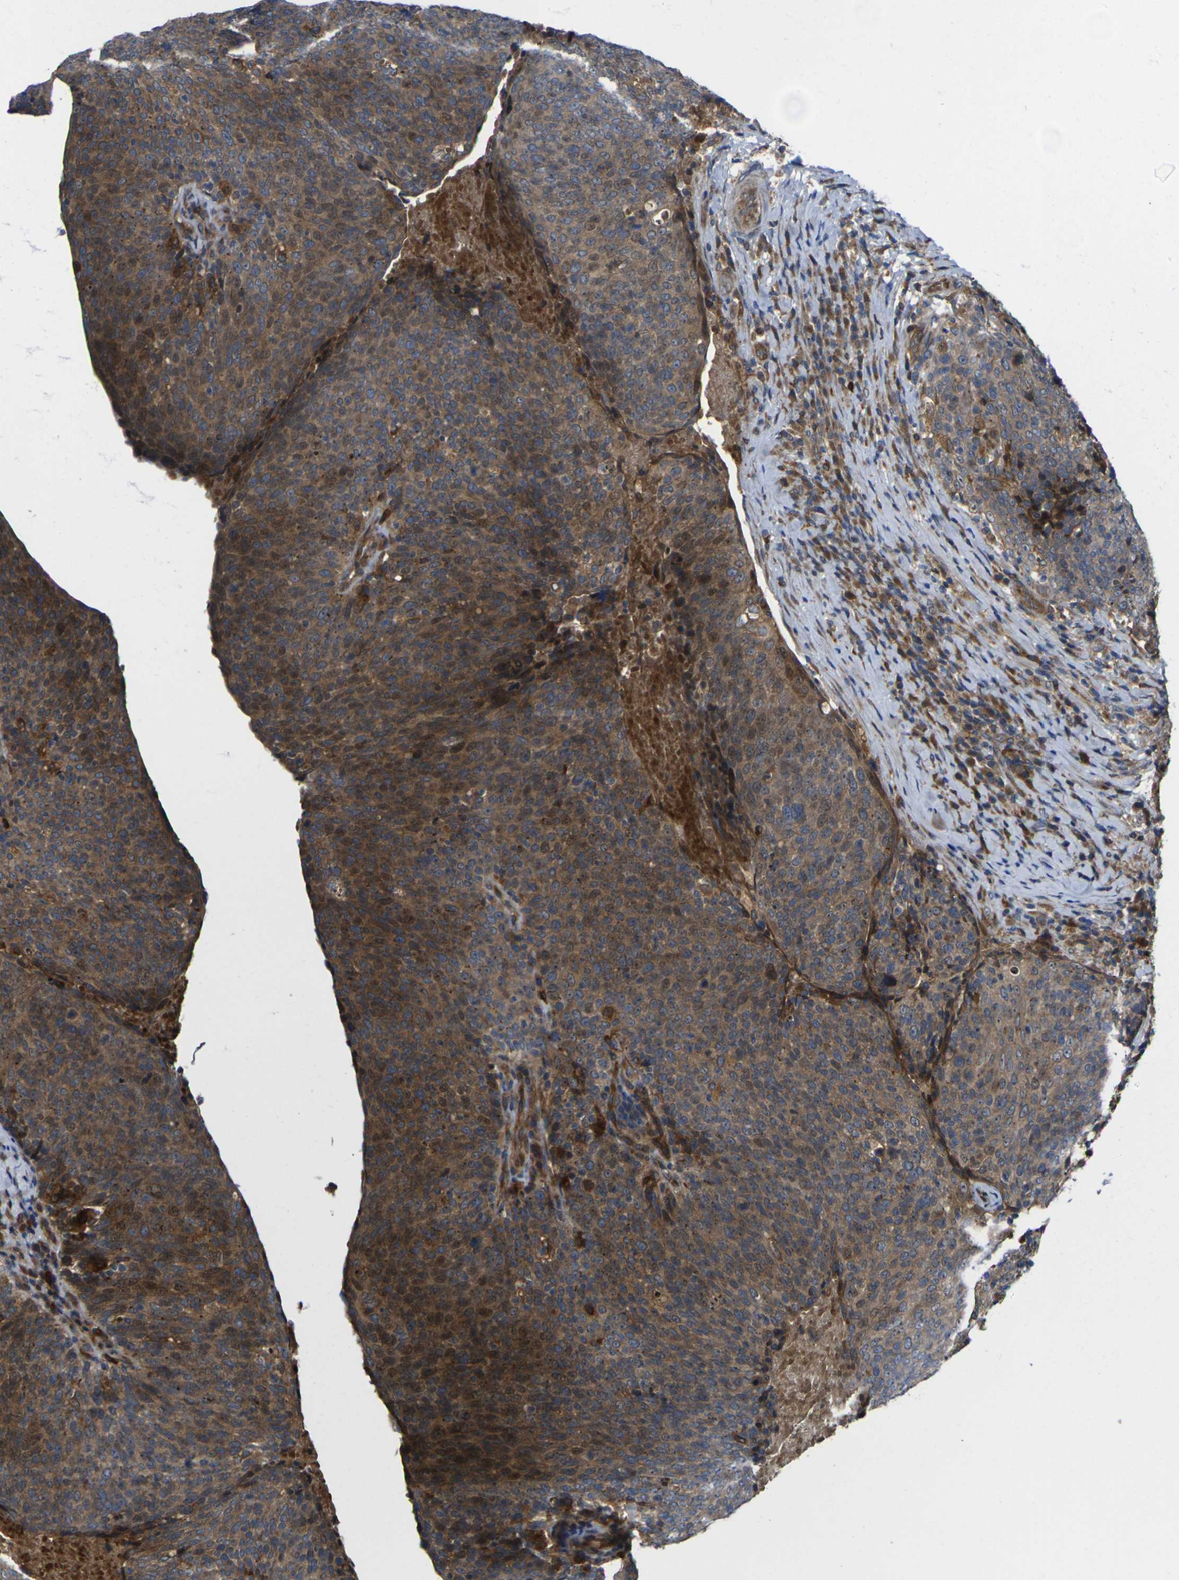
{"staining": {"intensity": "strong", "quantity": ">75%", "location": "cytoplasmic/membranous,nuclear"}, "tissue": "head and neck cancer", "cell_type": "Tumor cells", "image_type": "cancer", "snomed": [{"axis": "morphology", "description": "Squamous cell carcinoma, NOS"}, {"axis": "morphology", "description": "Squamous cell carcinoma, metastatic, NOS"}, {"axis": "topography", "description": "Lymph node"}, {"axis": "topography", "description": "Head-Neck"}], "caption": "The image shows a brown stain indicating the presence of a protein in the cytoplasmic/membranous and nuclear of tumor cells in head and neck metastatic squamous cell carcinoma. Immunohistochemistry (ihc) stains the protein of interest in brown and the nuclei are stained blue.", "gene": "FZD1", "patient": {"sex": "male", "age": 62}}